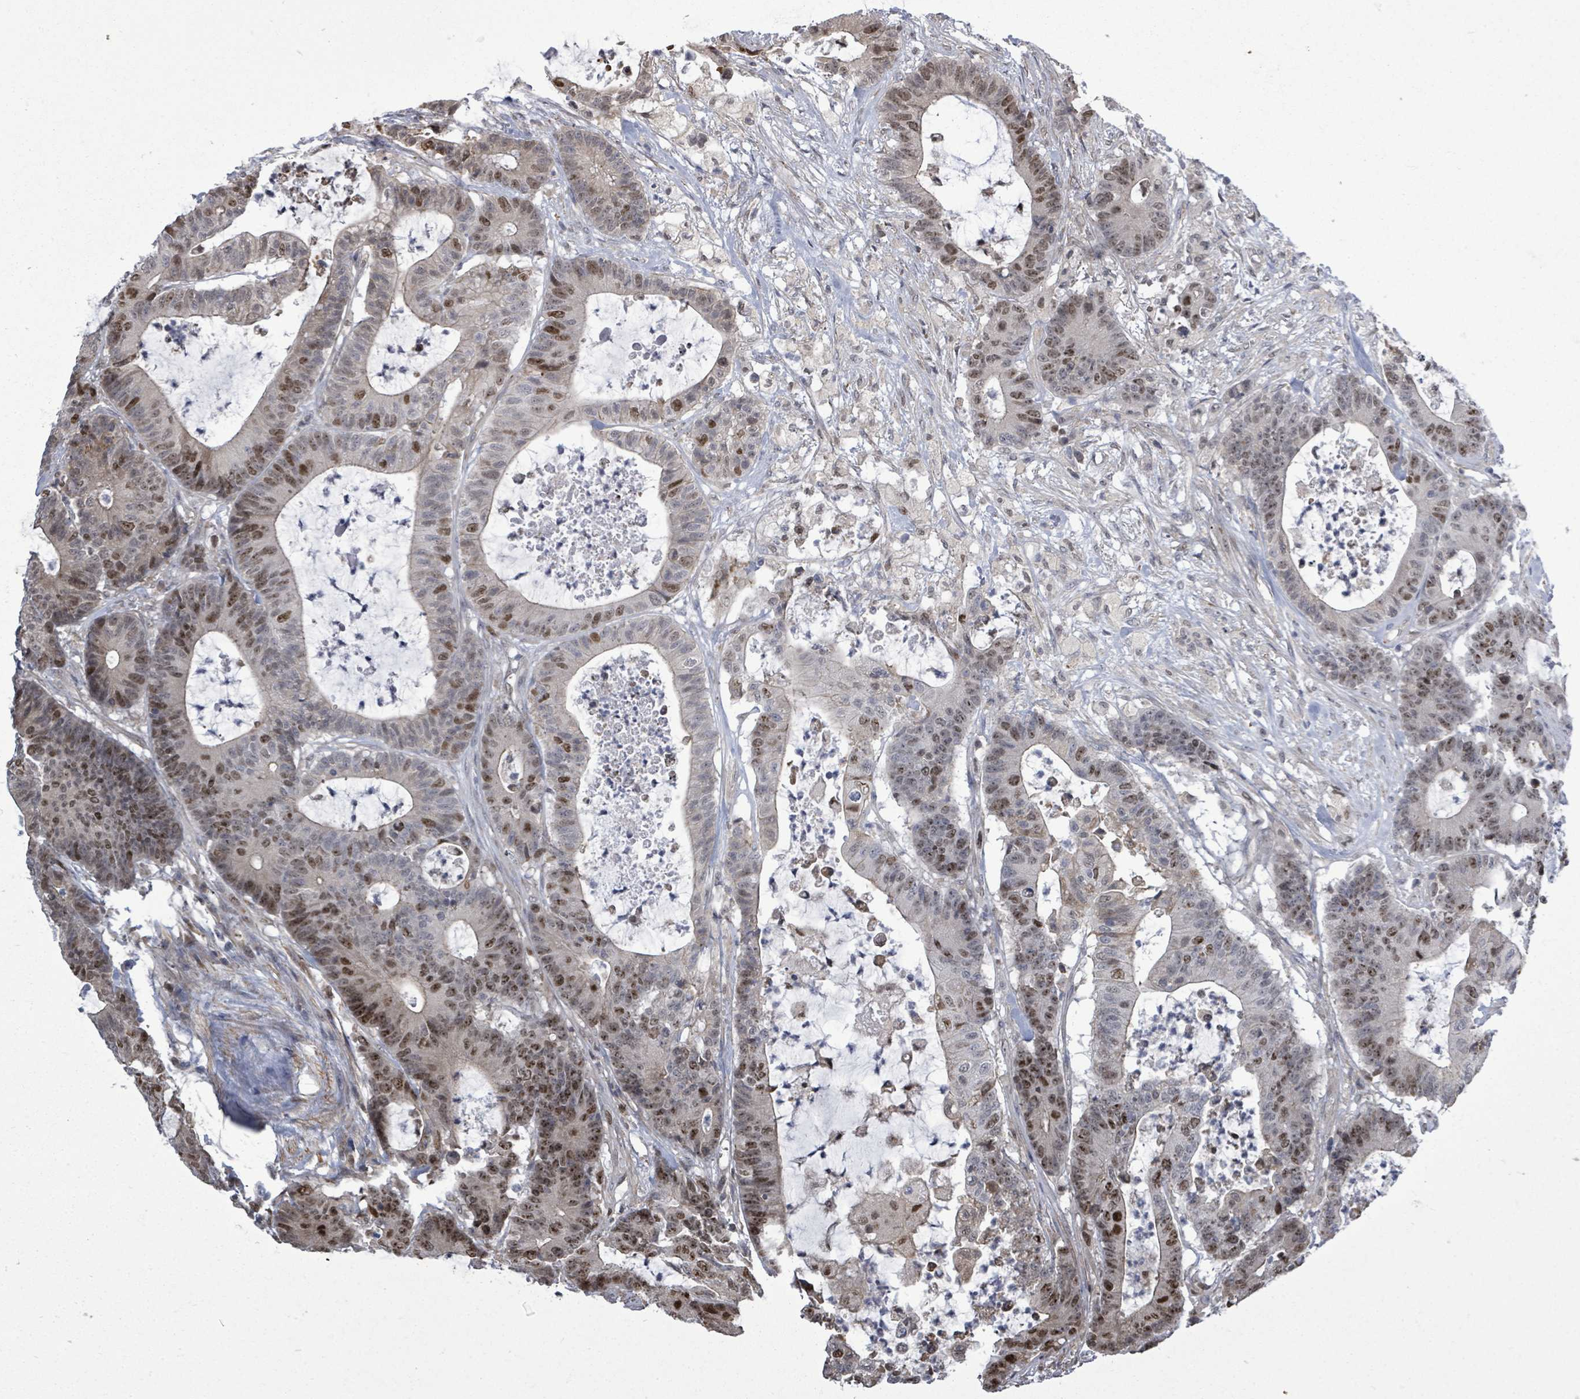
{"staining": {"intensity": "moderate", "quantity": "25%-75%", "location": "nuclear"}, "tissue": "colorectal cancer", "cell_type": "Tumor cells", "image_type": "cancer", "snomed": [{"axis": "morphology", "description": "Adenocarcinoma, NOS"}, {"axis": "topography", "description": "Colon"}], "caption": "This is a histology image of immunohistochemistry staining of adenocarcinoma (colorectal), which shows moderate expression in the nuclear of tumor cells.", "gene": "PAPSS1", "patient": {"sex": "female", "age": 84}}